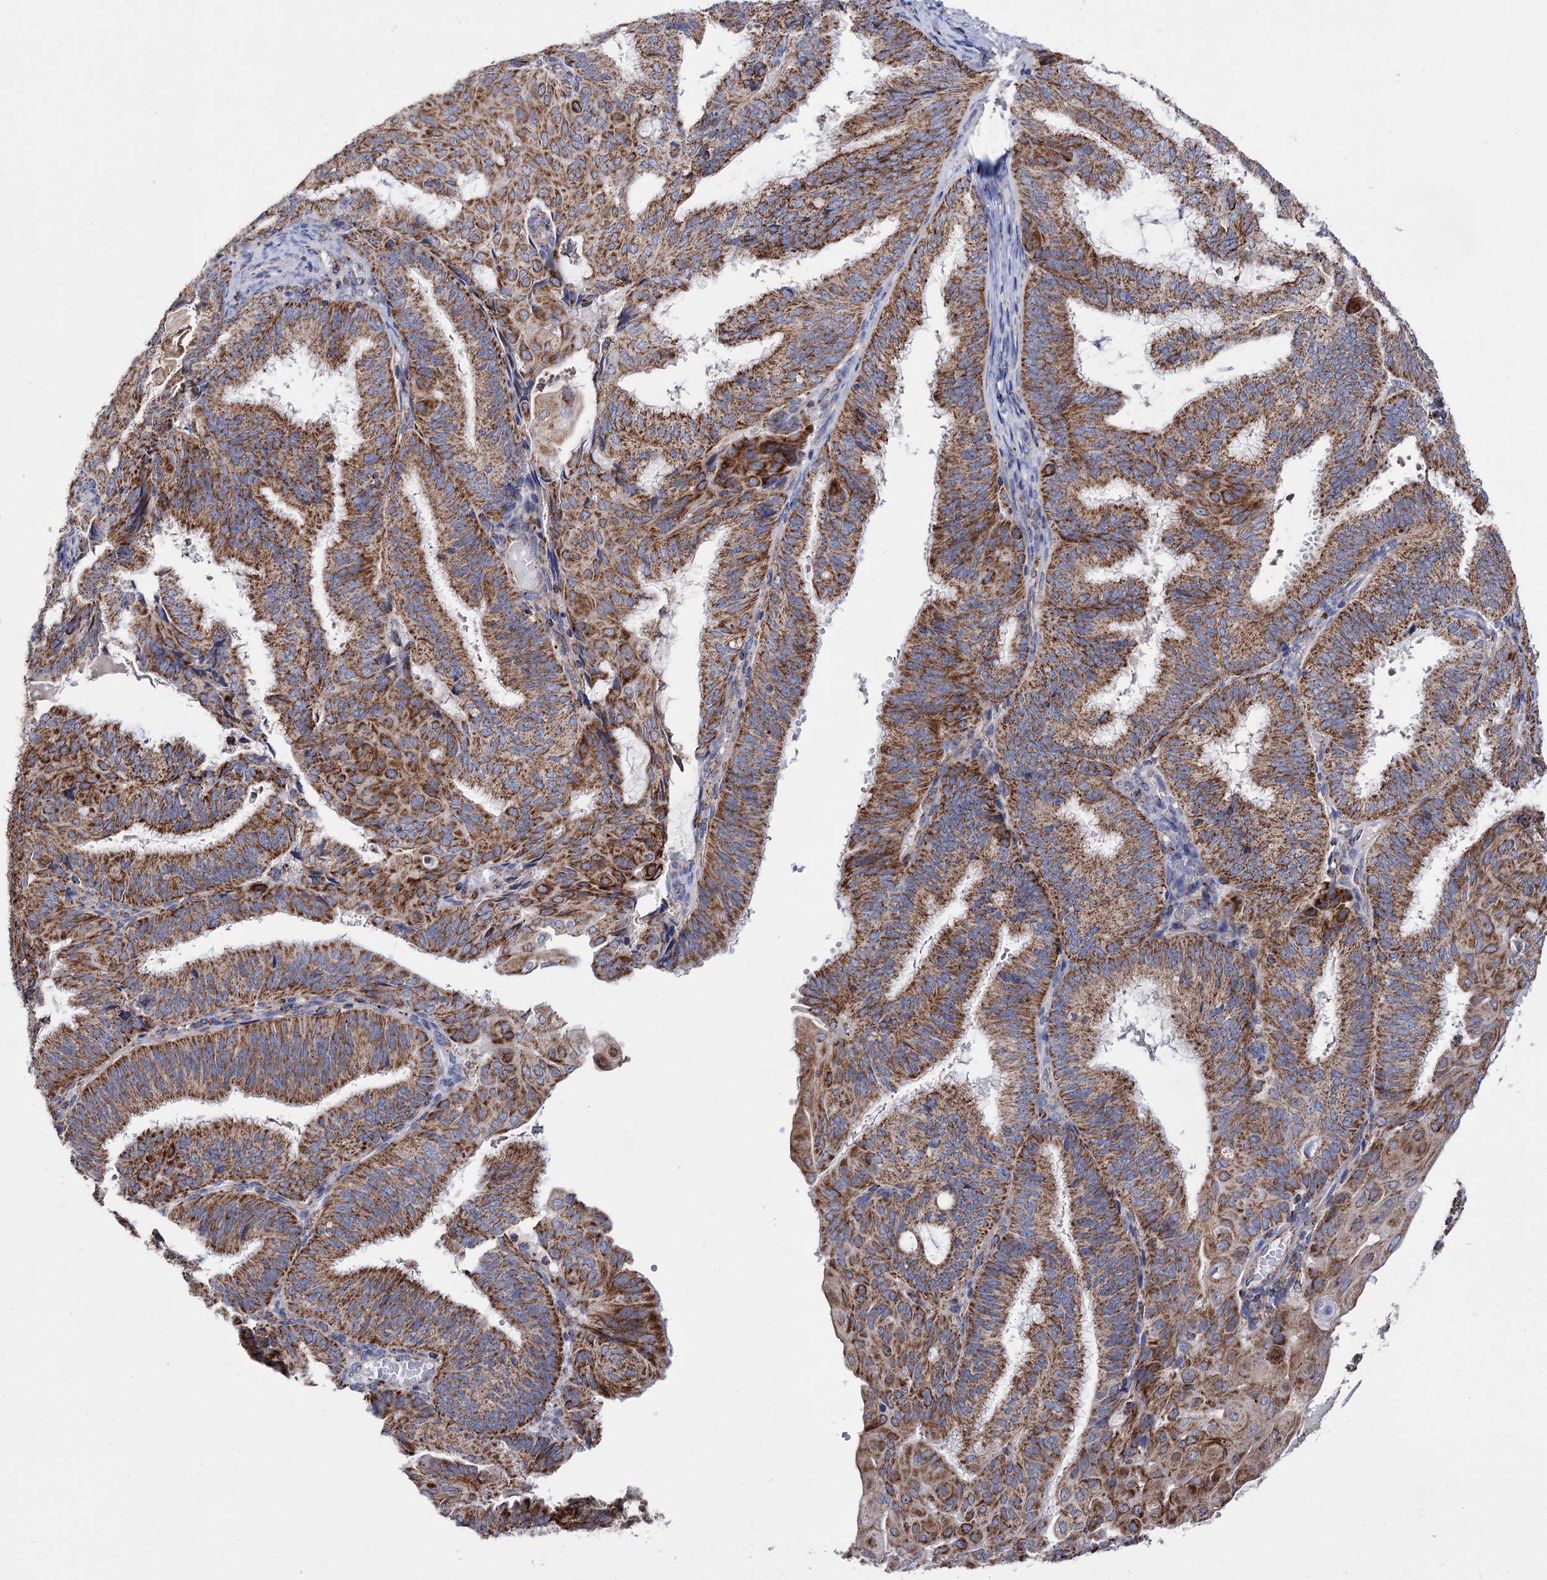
{"staining": {"intensity": "strong", "quantity": ">75%", "location": "cytoplasmic/membranous"}, "tissue": "endometrial cancer", "cell_type": "Tumor cells", "image_type": "cancer", "snomed": [{"axis": "morphology", "description": "Adenocarcinoma, NOS"}, {"axis": "topography", "description": "Endometrium"}], "caption": "Tumor cells exhibit high levels of strong cytoplasmic/membranous positivity in about >75% of cells in human endometrial adenocarcinoma.", "gene": "ABHD10", "patient": {"sex": "female", "age": 49}}